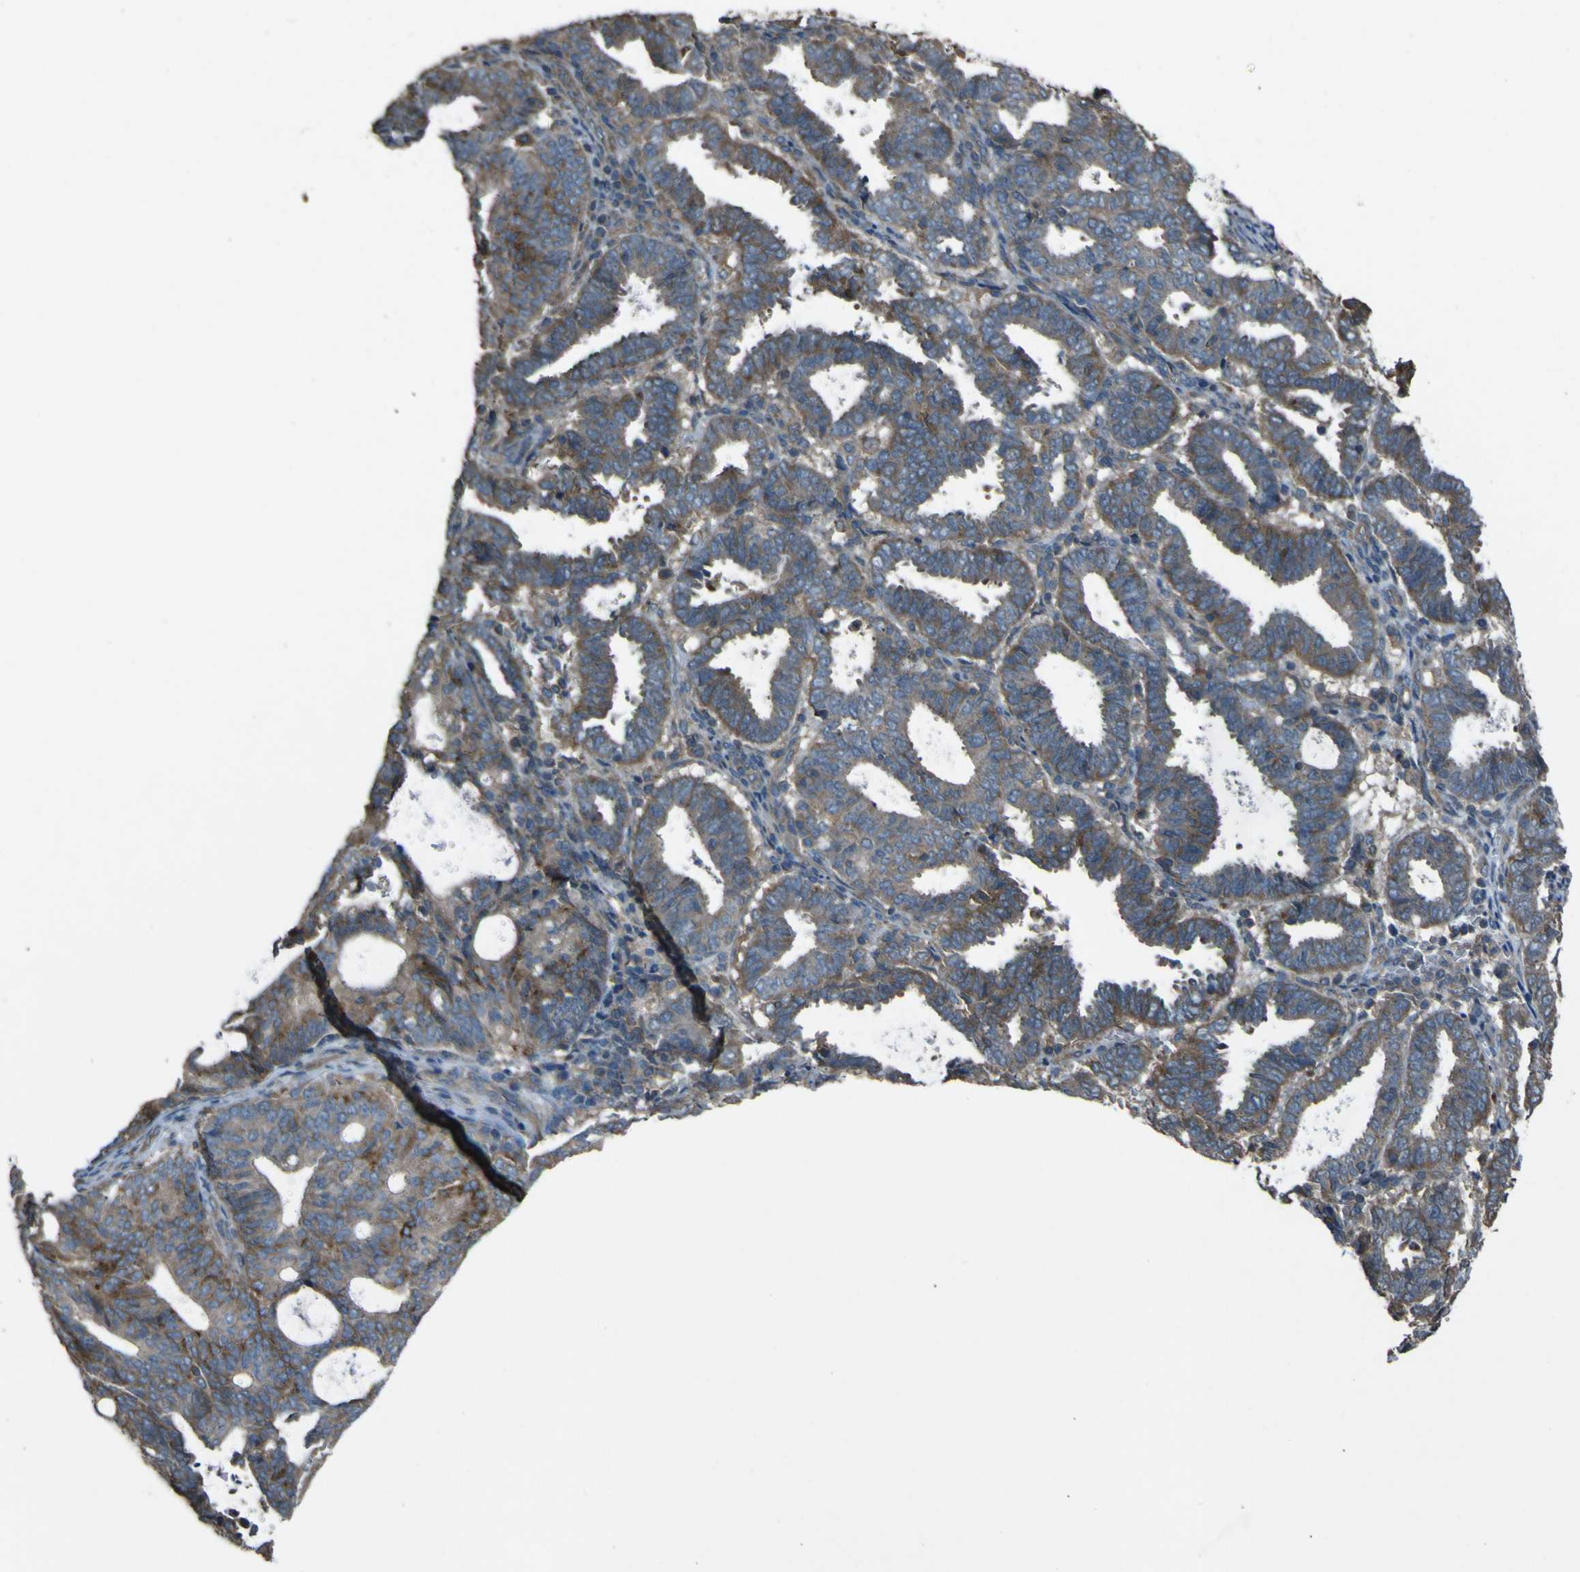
{"staining": {"intensity": "moderate", "quantity": "25%-75%", "location": "cytoplasmic/membranous"}, "tissue": "endometrial cancer", "cell_type": "Tumor cells", "image_type": "cancer", "snomed": [{"axis": "morphology", "description": "Adenocarcinoma, NOS"}, {"axis": "topography", "description": "Uterus"}], "caption": "High-power microscopy captured an immunohistochemistry photomicrograph of adenocarcinoma (endometrial), revealing moderate cytoplasmic/membranous expression in approximately 25%-75% of tumor cells.", "gene": "NAALADL2", "patient": {"sex": "female", "age": 83}}